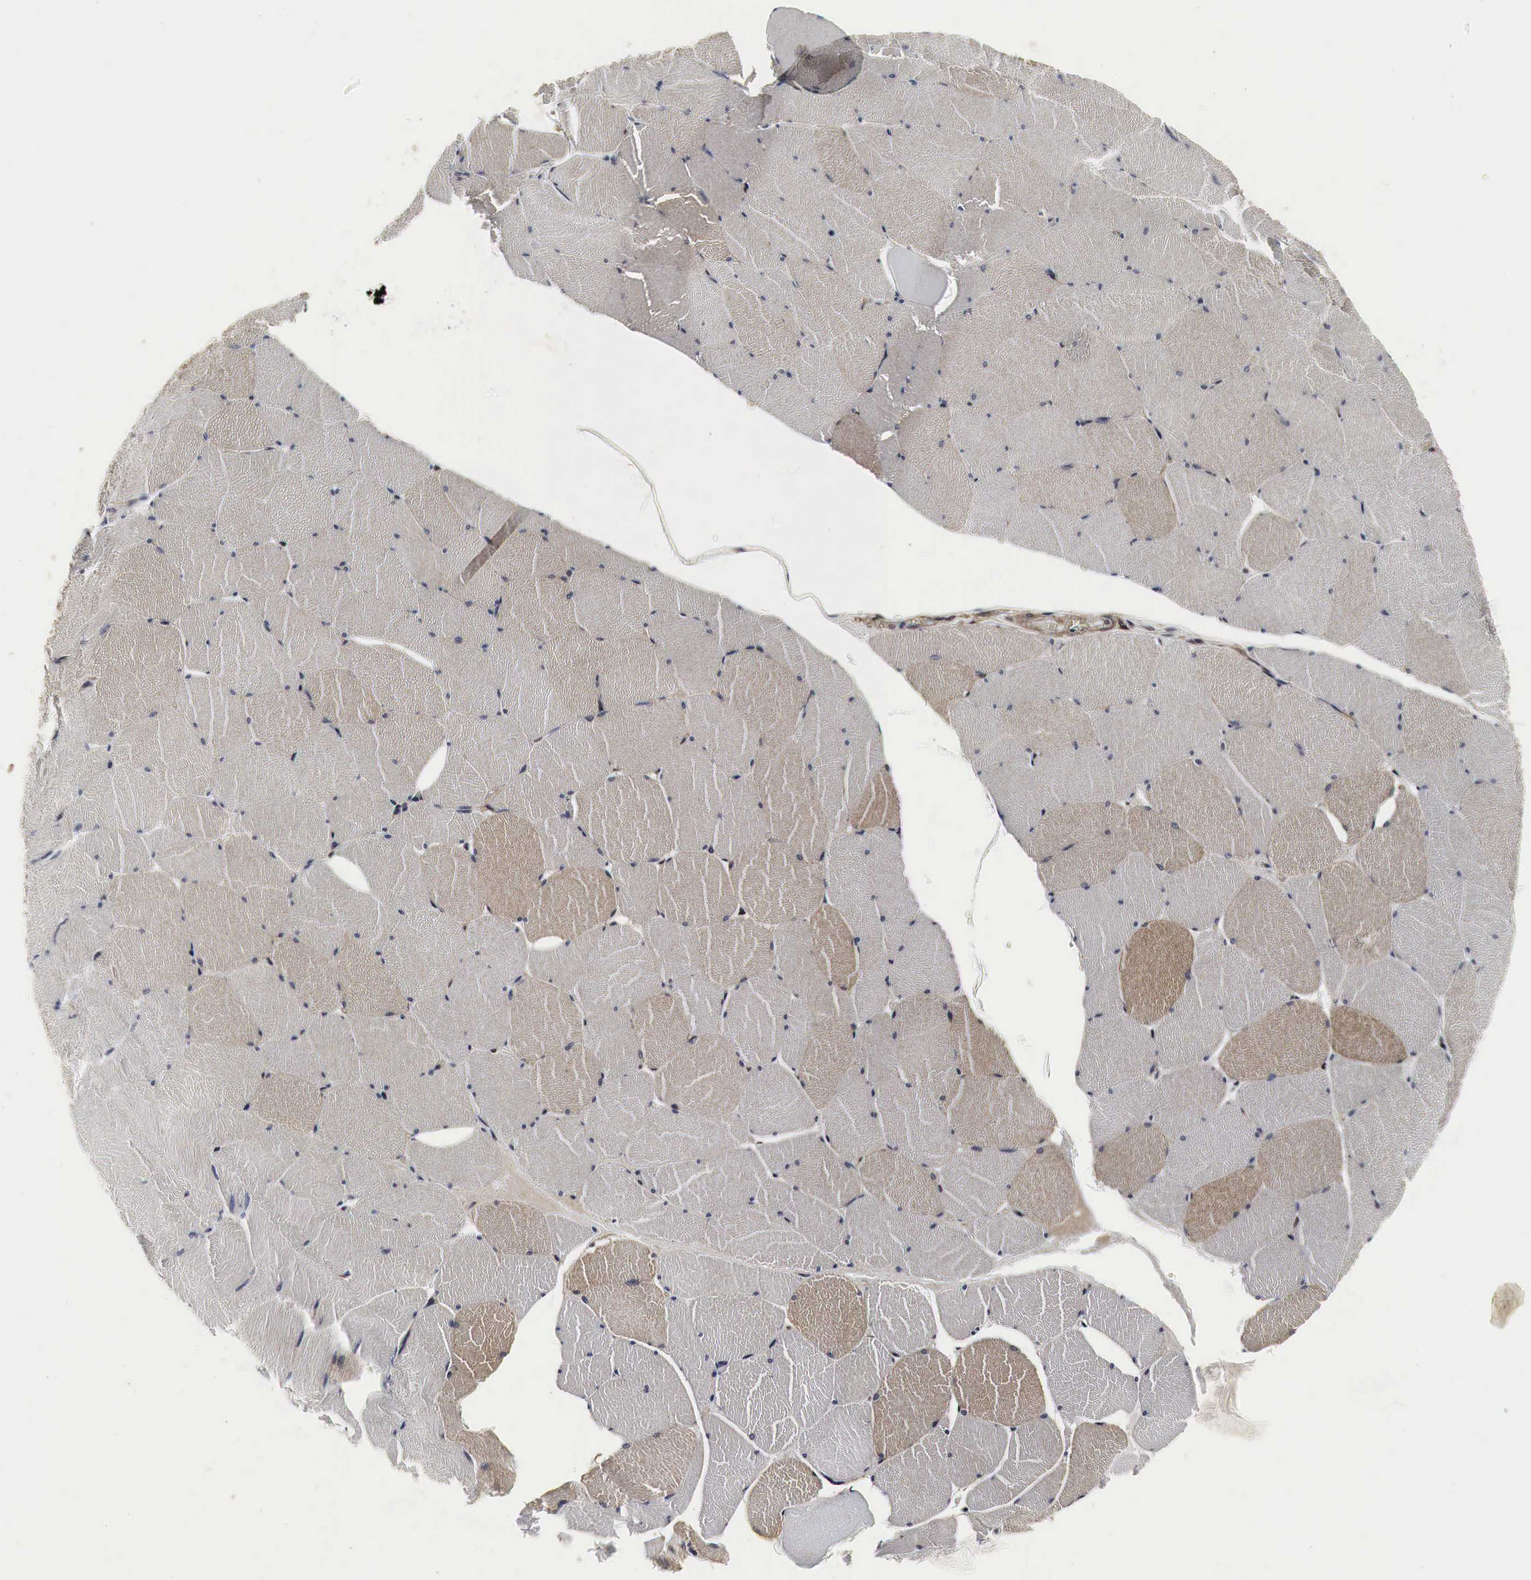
{"staining": {"intensity": "moderate", "quantity": ">75%", "location": "cytoplasmic/membranous"}, "tissue": "skeletal muscle", "cell_type": "Myocytes", "image_type": "normal", "snomed": [{"axis": "morphology", "description": "Normal tissue, NOS"}, {"axis": "topography", "description": "Skeletal muscle"}, {"axis": "topography", "description": "Salivary gland"}], "caption": "IHC photomicrograph of unremarkable skeletal muscle stained for a protein (brown), which demonstrates medium levels of moderate cytoplasmic/membranous staining in about >75% of myocytes.", "gene": "SPIN1", "patient": {"sex": "male", "age": 62}}